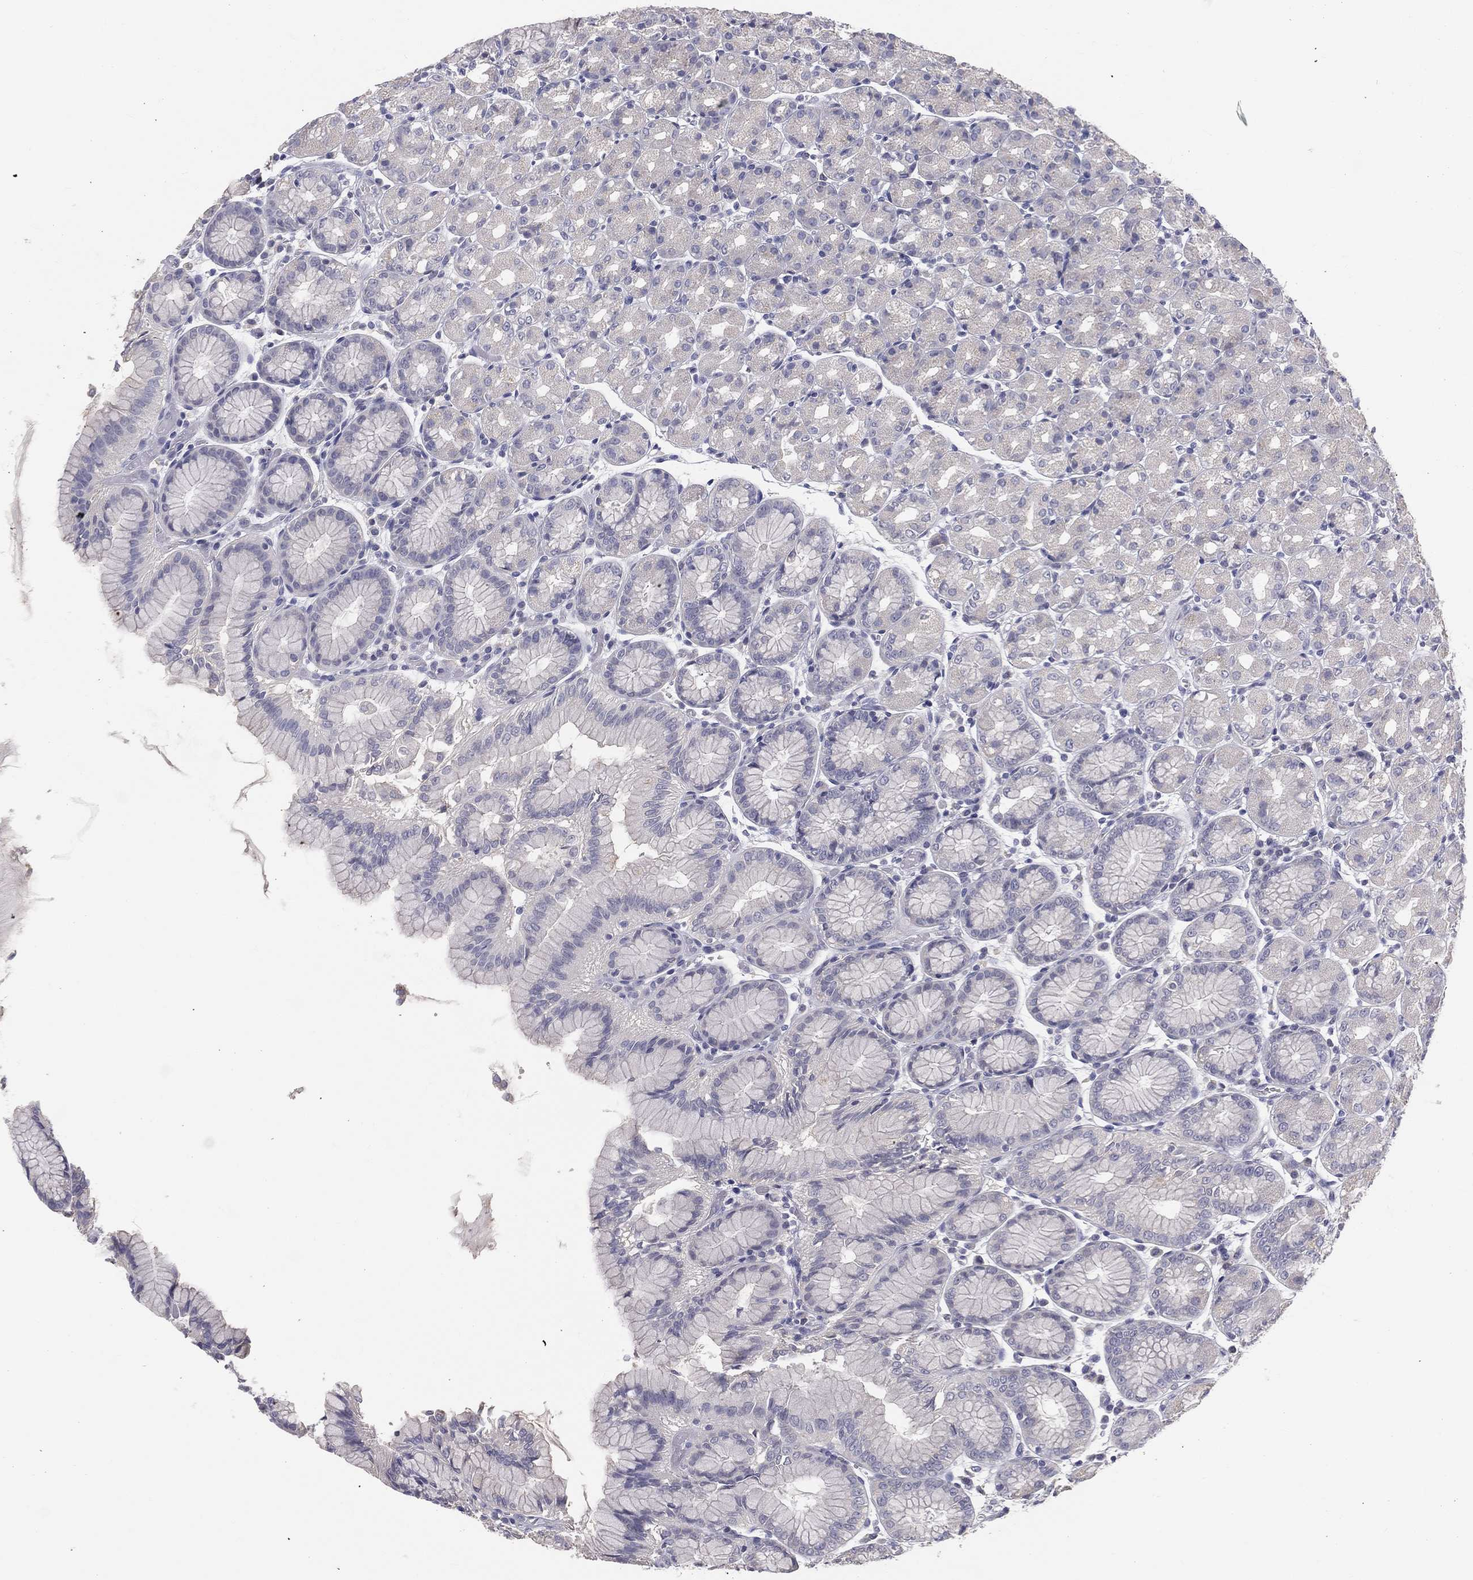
{"staining": {"intensity": "moderate", "quantity": "<25%", "location": "cytoplasmic/membranous"}, "tissue": "stomach", "cell_type": "Glandular cells", "image_type": "normal", "snomed": [{"axis": "morphology", "description": "Normal tissue, NOS"}, {"axis": "morphology", "description": "Adenocarcinoma, NOS"}, {"axis": "topography", "description": "Stomach"}], "caption": "Stomach stained for a protein exhibits moderate cytoplasmic/membranous positivity in glandular cells. (DAB IHC, brown staining for protein, blue staining for nuclei).", "gene": "MUC13", "patient": {"sex": "female", "age": 81}}